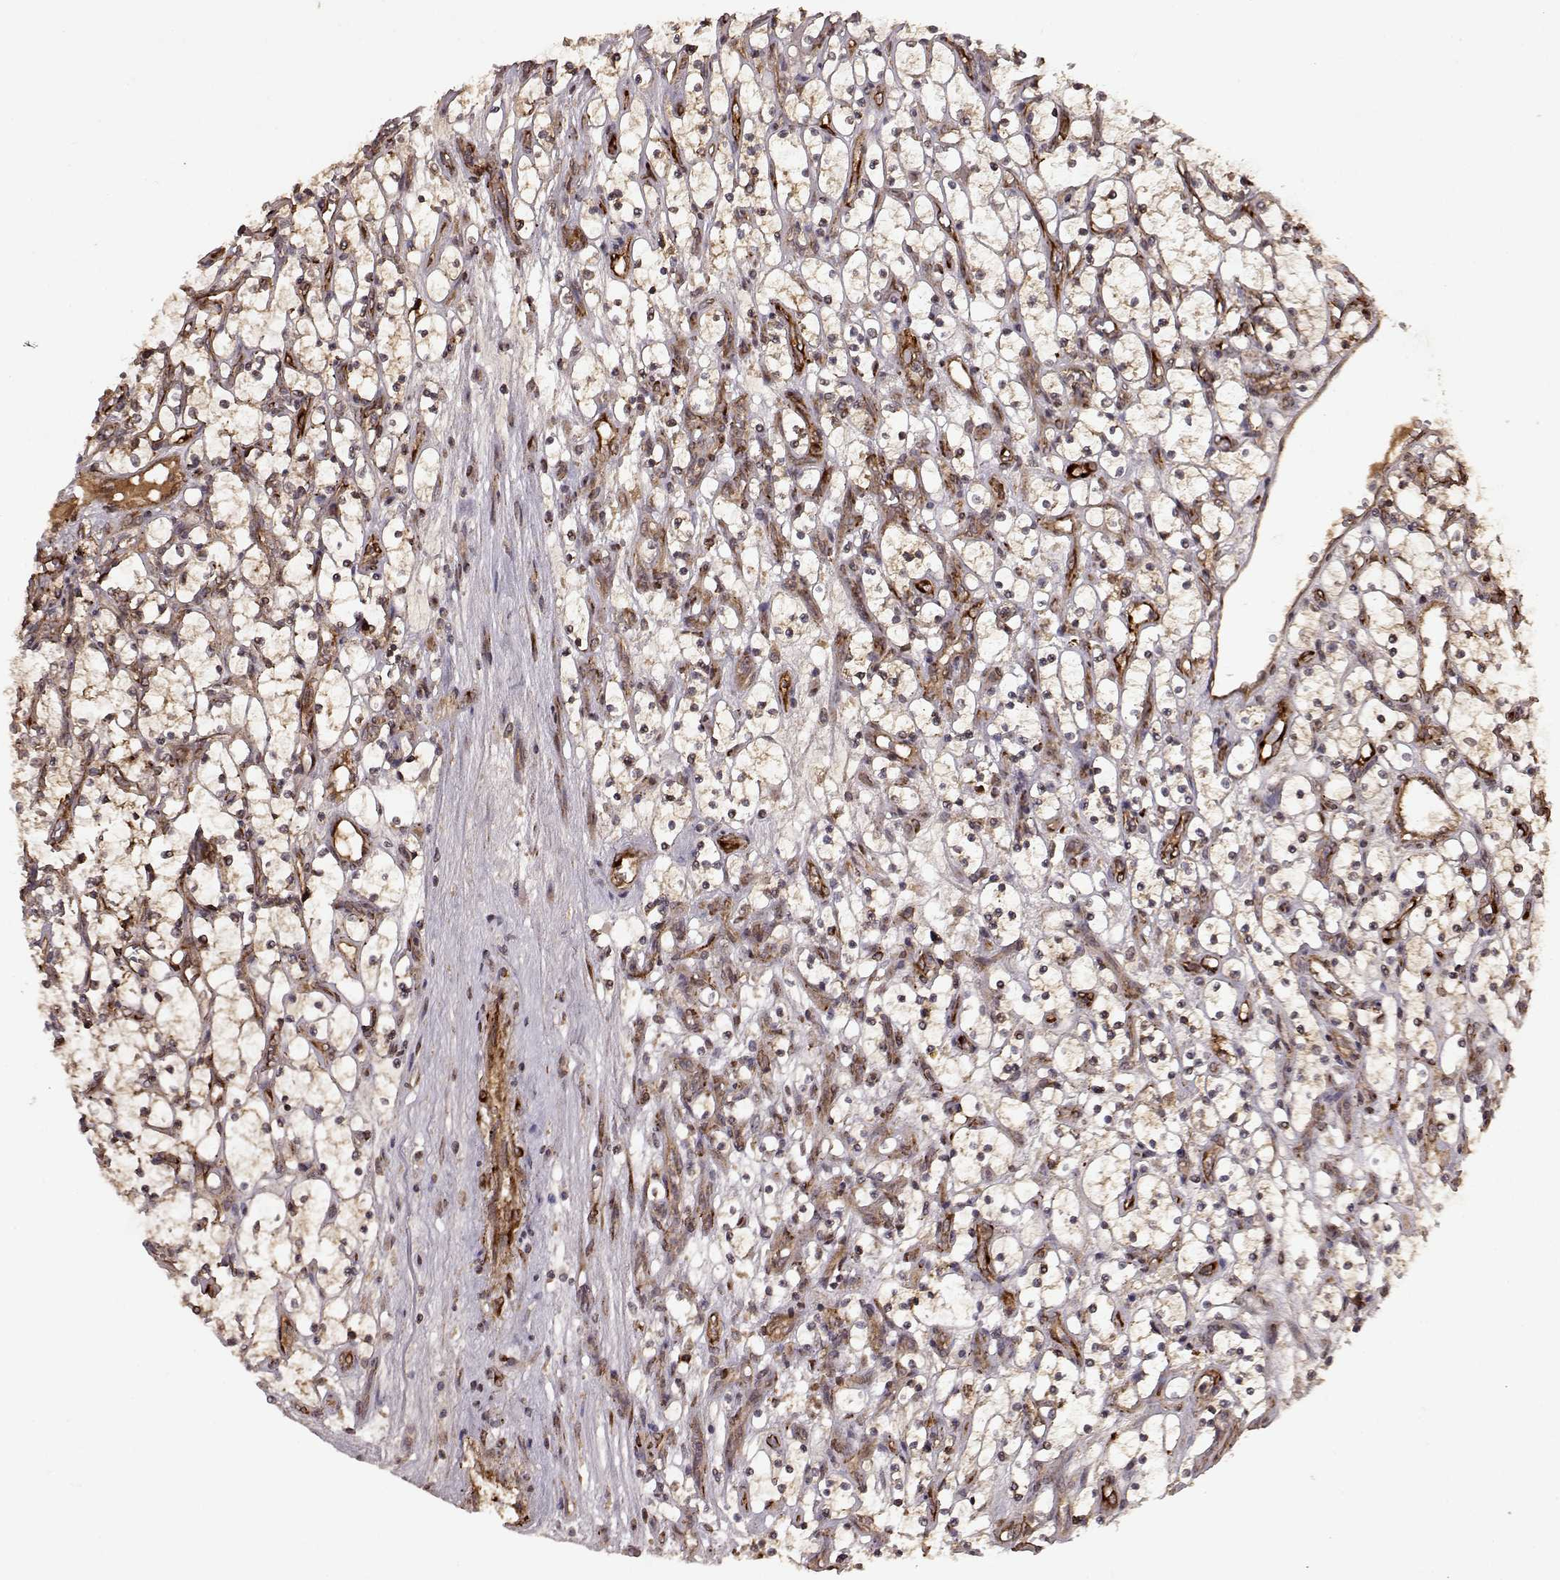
{"staining": {"intensity": "moderate", "quantity": "25%-75%", "location": "cytoplasmic/membranous"}, "tissue": "renal cancer", "cell_type": "Tumor cells", "image_type": "cancer", "snomed": [{"axis": "morphology", "description": "Adenocarcinoma, NOS"}, {"axis": "topography", "description": "Kidney"}], "caption": "A histopathology image showing moderate cytoplasmic/membranous positivity in about 25%-75% of tumor cells in adenocarcinoma (renal), as visualized by brown immunohistochemical staining.", "gene": "FSTL1", "patient": {"sex": "female", "age": 69}}